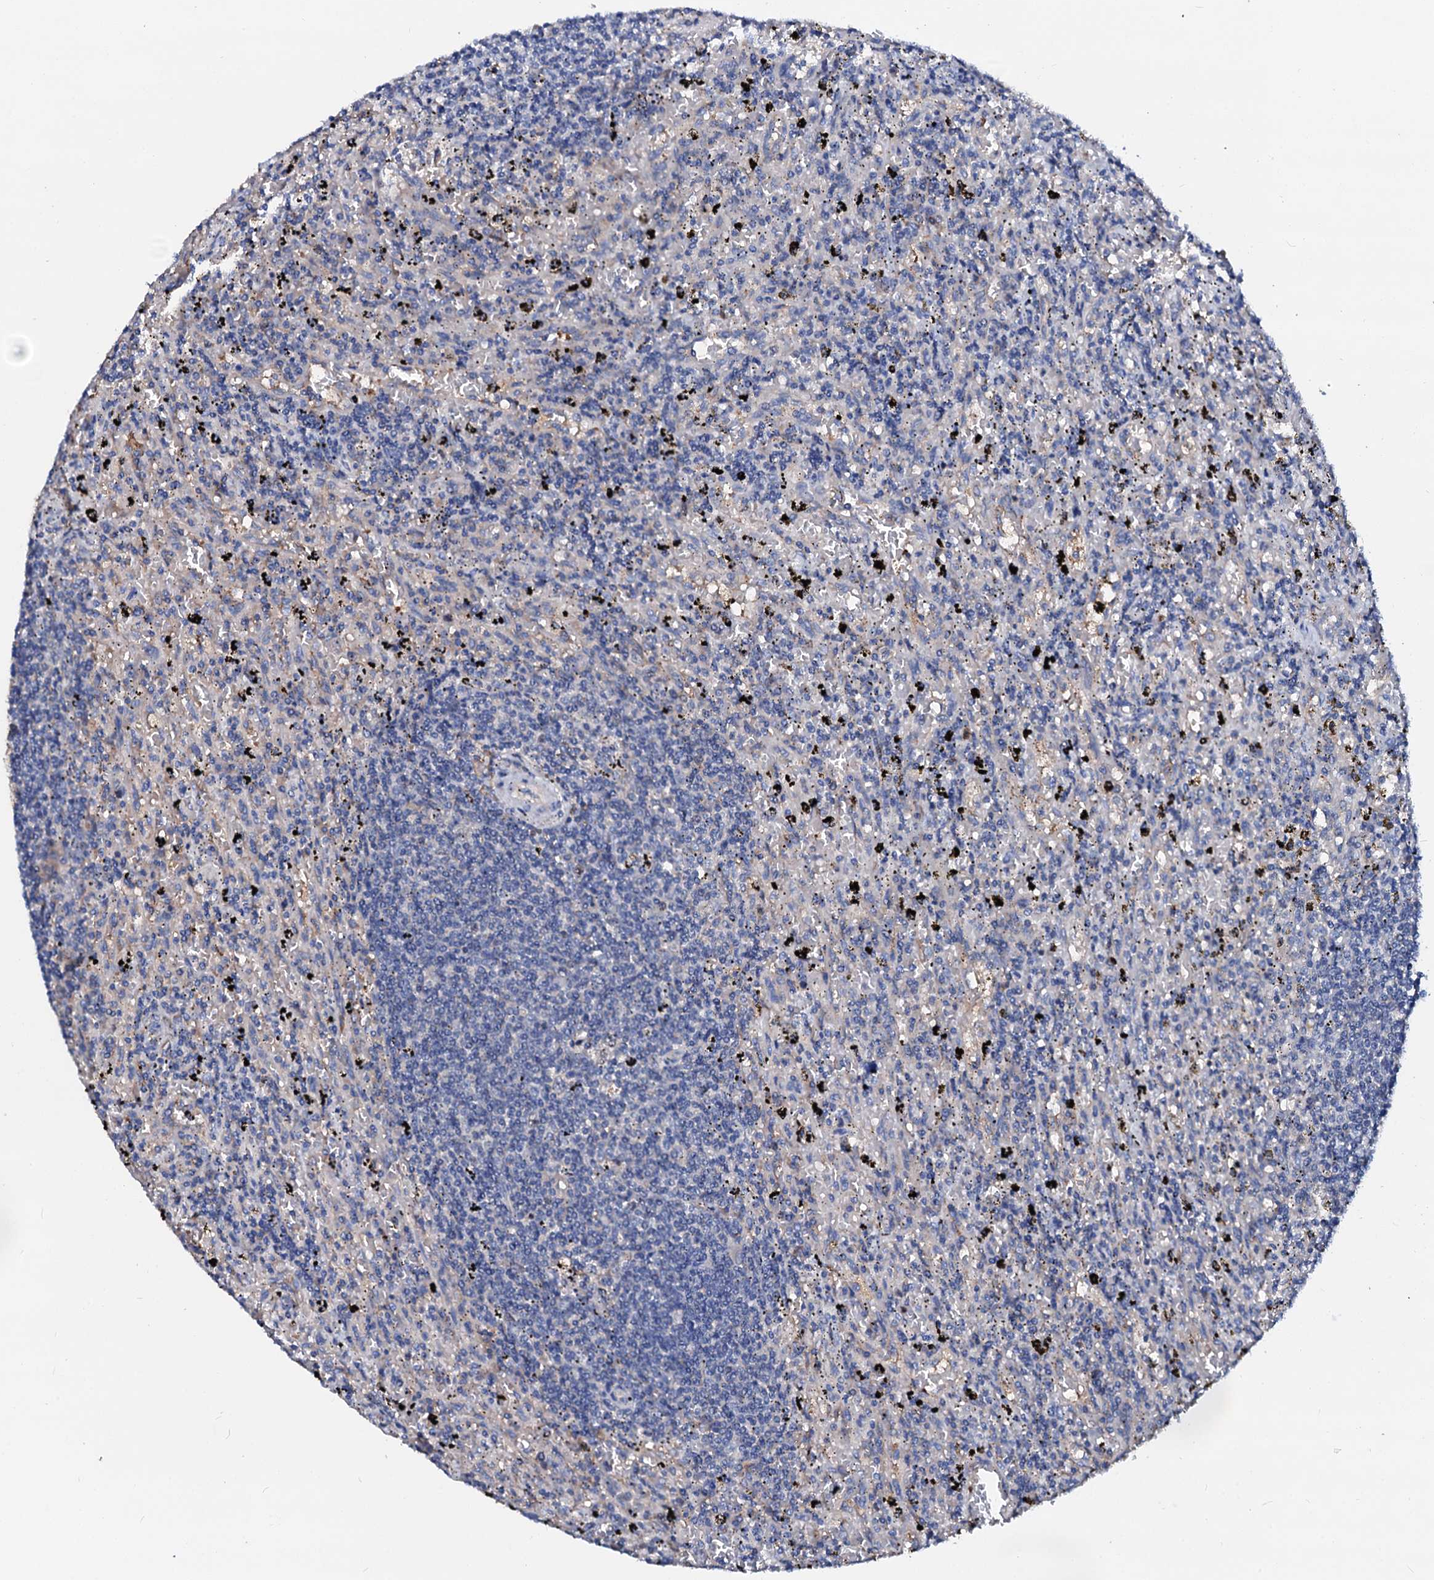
{"staining": {"intensity": "negative", "quantity": "none", "location": "none"}, "tissue": "lymphoma", "cell_type": "Tumor cells", "image_type": "cancer", "snomed": [{"axis": "morphology", "description": "Malignant lymphoma, non-Hodgkin's type, Low grade"}, {"axis": "topography", "description": "Spleen"}], "caption": "DAB (3,3'-diaminobenzidine) immunohistochemical staining of low-grade malignant lymphoma, non-Hodgkin's type exhibits no significant staining in tumor cells.", "gene": "CSKMT", "patient": {"sex": "male", "age": 76}}